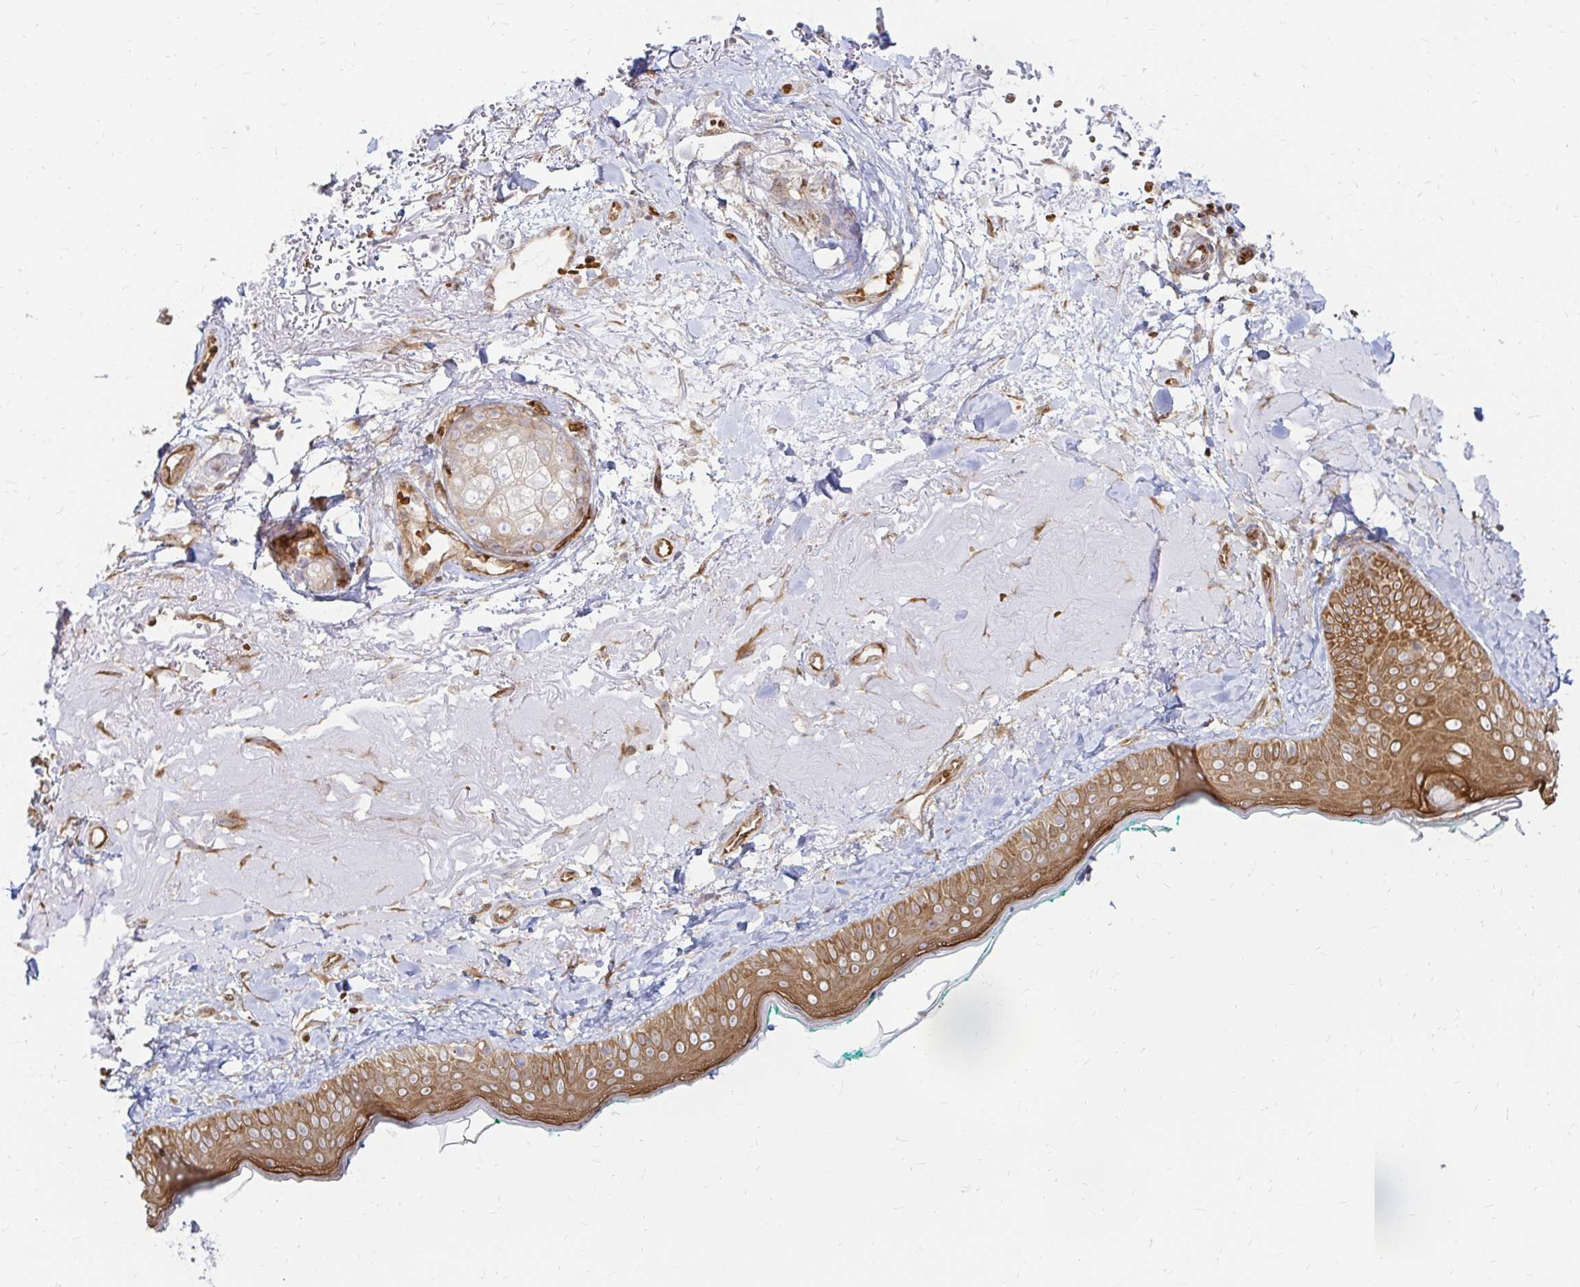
{"staining": {"intensity": "moderate", "quantity": ">75%", "location": "cytoplasmic/membranous"}, "tissue": "skin", "cell_type": "Fibroblasts", "image_type": "normal", "snomed": [{"axis": "morphology", "description": "Normal tissue, NOS"}, {"axis": "topography", "description": "Skin"}], "caption": "Immunohistochemistry (IHC) of normal skin reveals medium levels of moderate cytoplasmic/membranous staining in approximately >75% of fibroblasts. (IHC, brightfield microscopy, high magnification).", "gene": "CAST", "patient": {"sex": "male", "age": 73}}